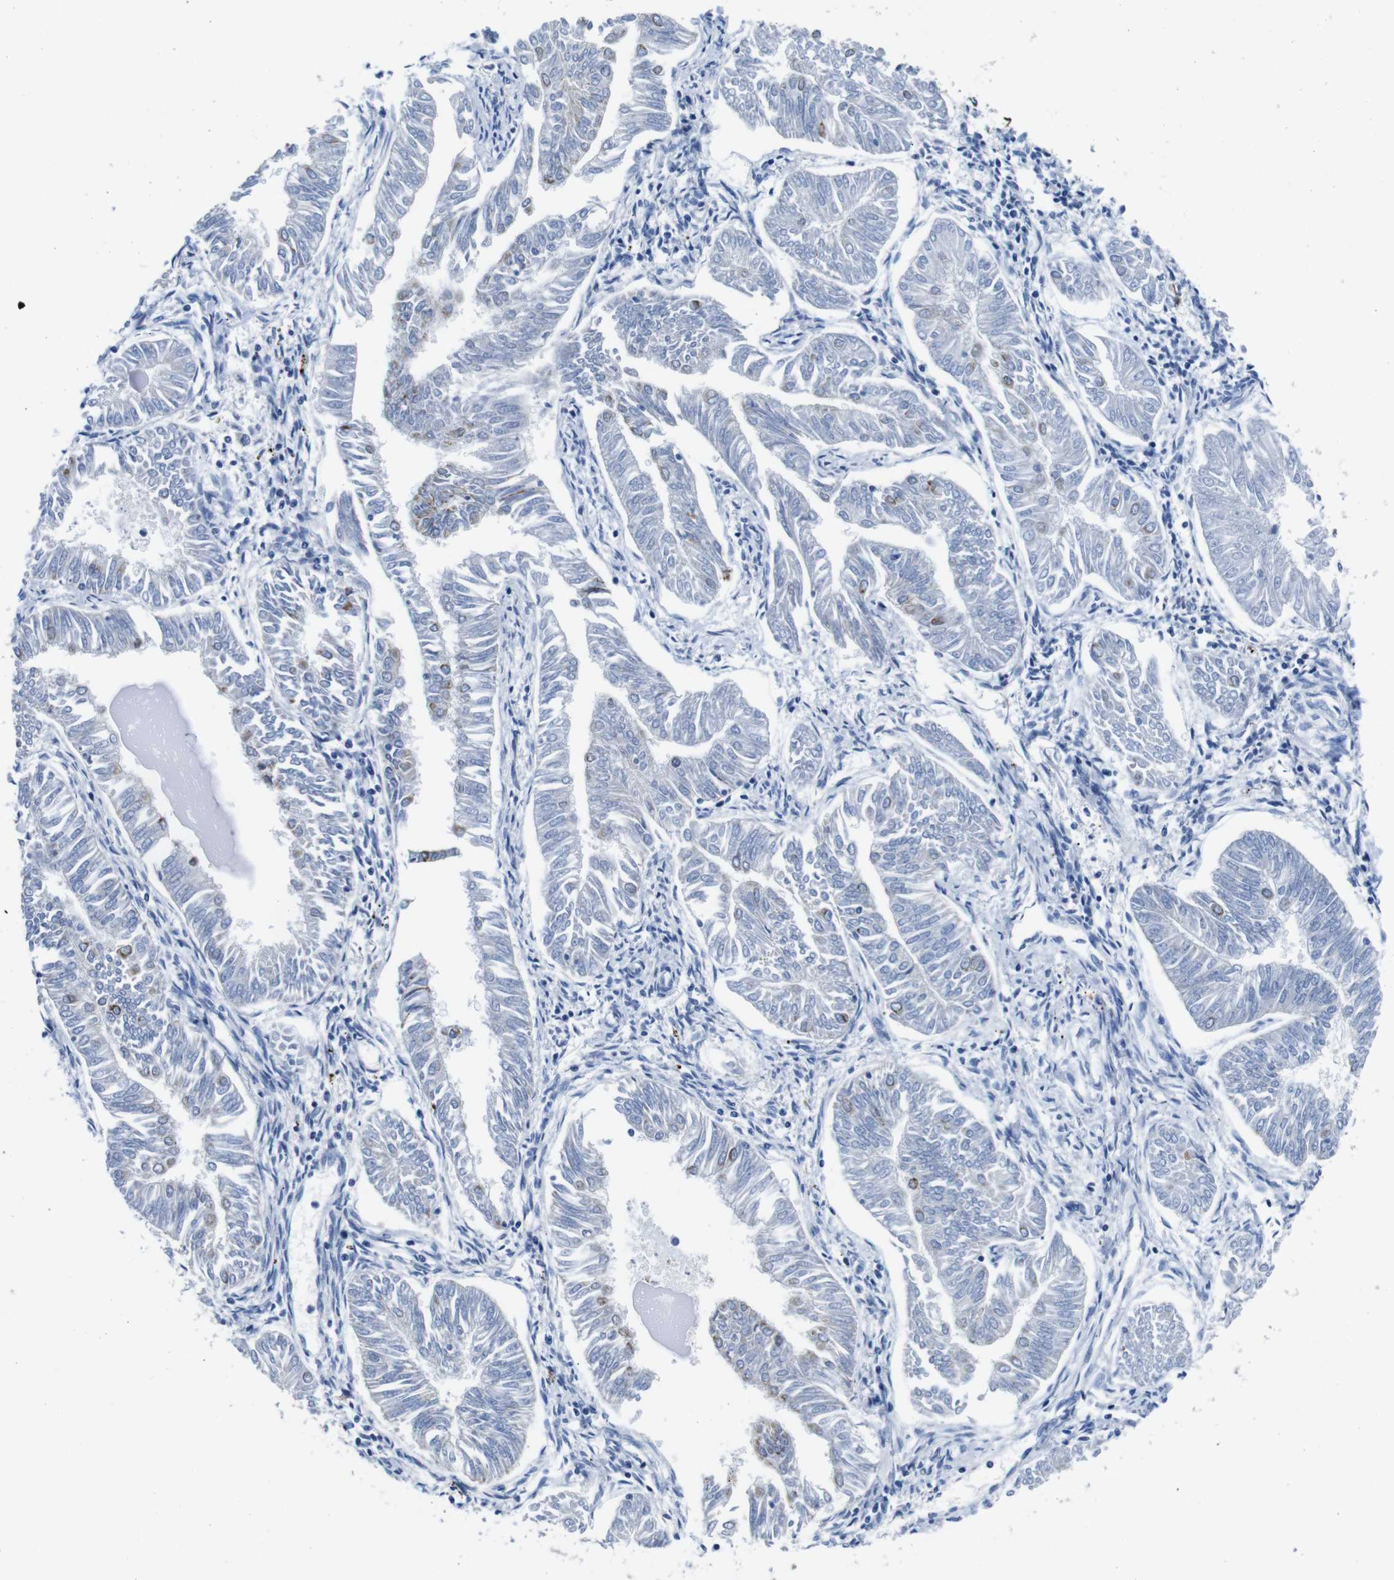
{"staining": {"intensity": "negative", "quantity": "none", "location": "none"}, "tissue": "endometrial cancer", "cell_type": "Tumor cells", "image_type": "cancer", "snomed": [{"axis": "morphology", "description": "Adenocarcinoma, NOS"}, {"axis": "topography", "description": "Endometrium"}], "caption": "A histopathology image of endometrial cancer stained for a protein exhibits no brown staining in tumor cells.", "gene": "SNX19", "patient": {"sex": "female", "age": 53}}